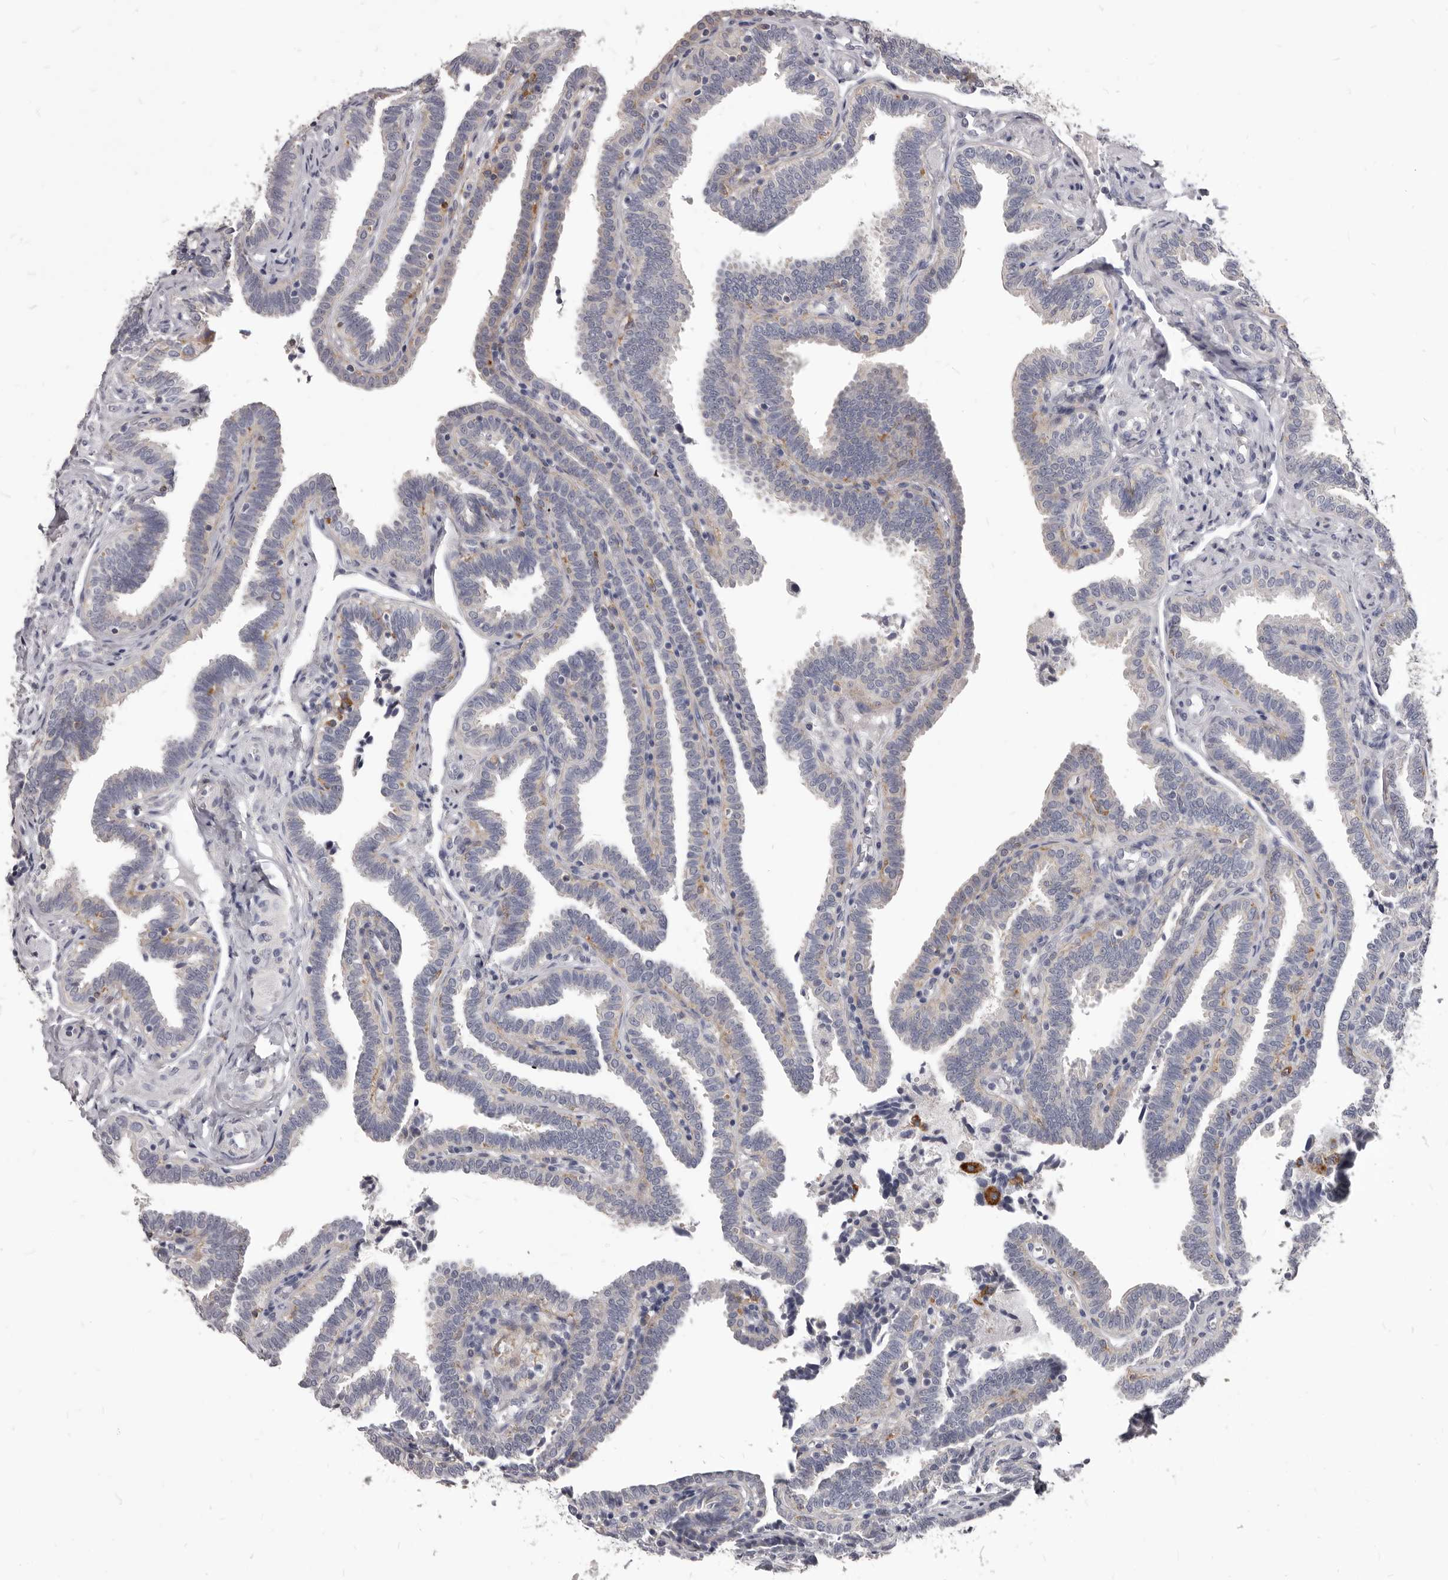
{"staining": {"intensity": "weak", "quantity": "<25%", "location": "cytoplasmic/membranous"}, "tissue": "fallopian tube", "cell_type": "Glandular cells", "image_type": "normal", "snomed": [{"axis": "morphology", "description": "Normal tissue, NOS"}, {"axis": "topography", "description": "Fallopian tube"}], "caption": "Immunohistochemistry of normal human fallopian tube exhibits no expression in glandular cells.", "gene": "PI4K2A", "patient": {"sex": "female", "age": 39}}